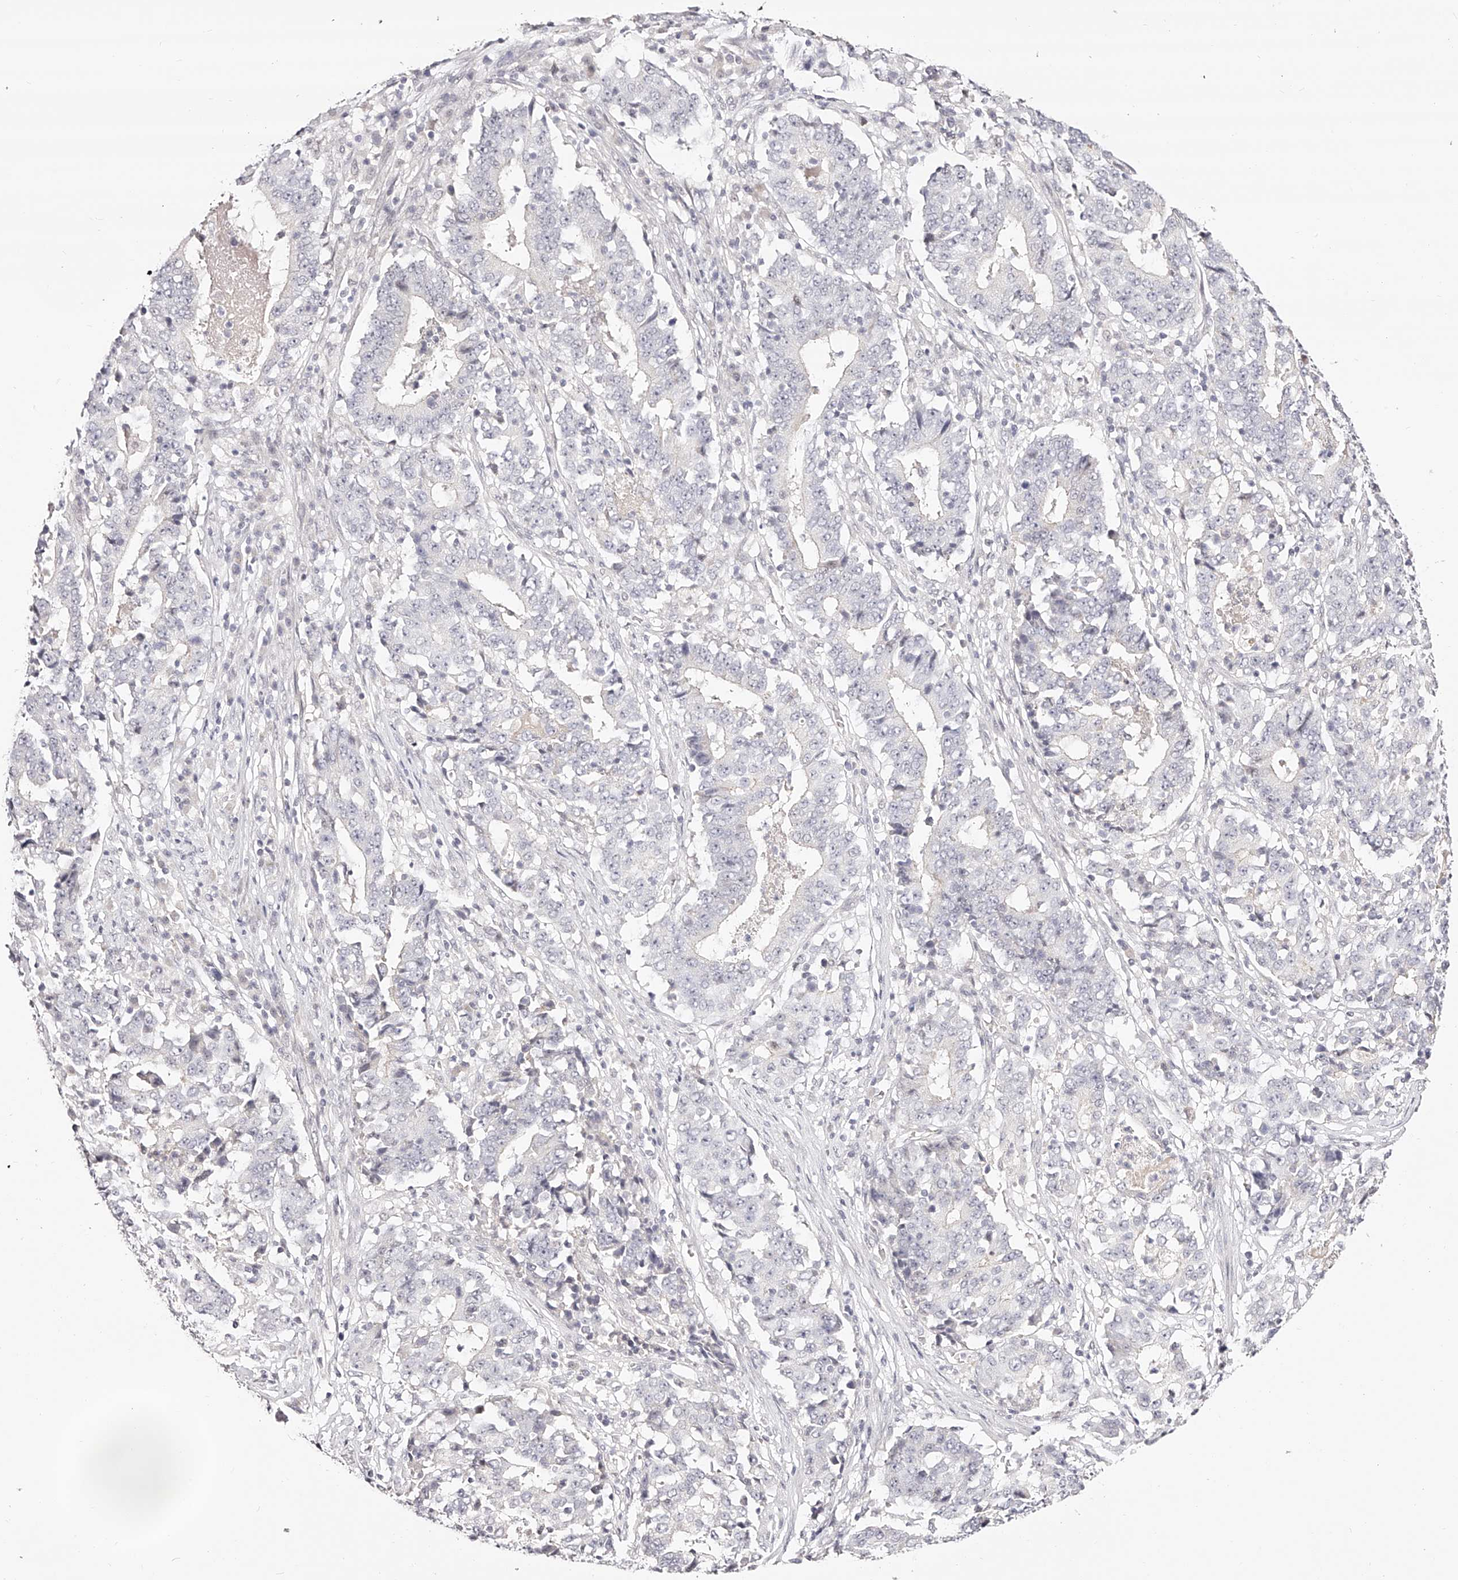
{"staining": {"intensity": "negative", "quantity": "none", "location": "none"}, "tissue": "stomach cancer", "cell_type": "Tumor cells", "image_type": "cancer", "snomed": [{"axis": "morphology", "description": "Adenocarcinoma, NOS"}, {"axis": "topography", "description": "Stomach"}], "caption": "Stomach cancer (adenocarcinoma) stained for a protein using immunohistochemistry exhibits no expression tumor cells.", "gene": "USF3", "patient": {"sex": "male", "age": 59}}